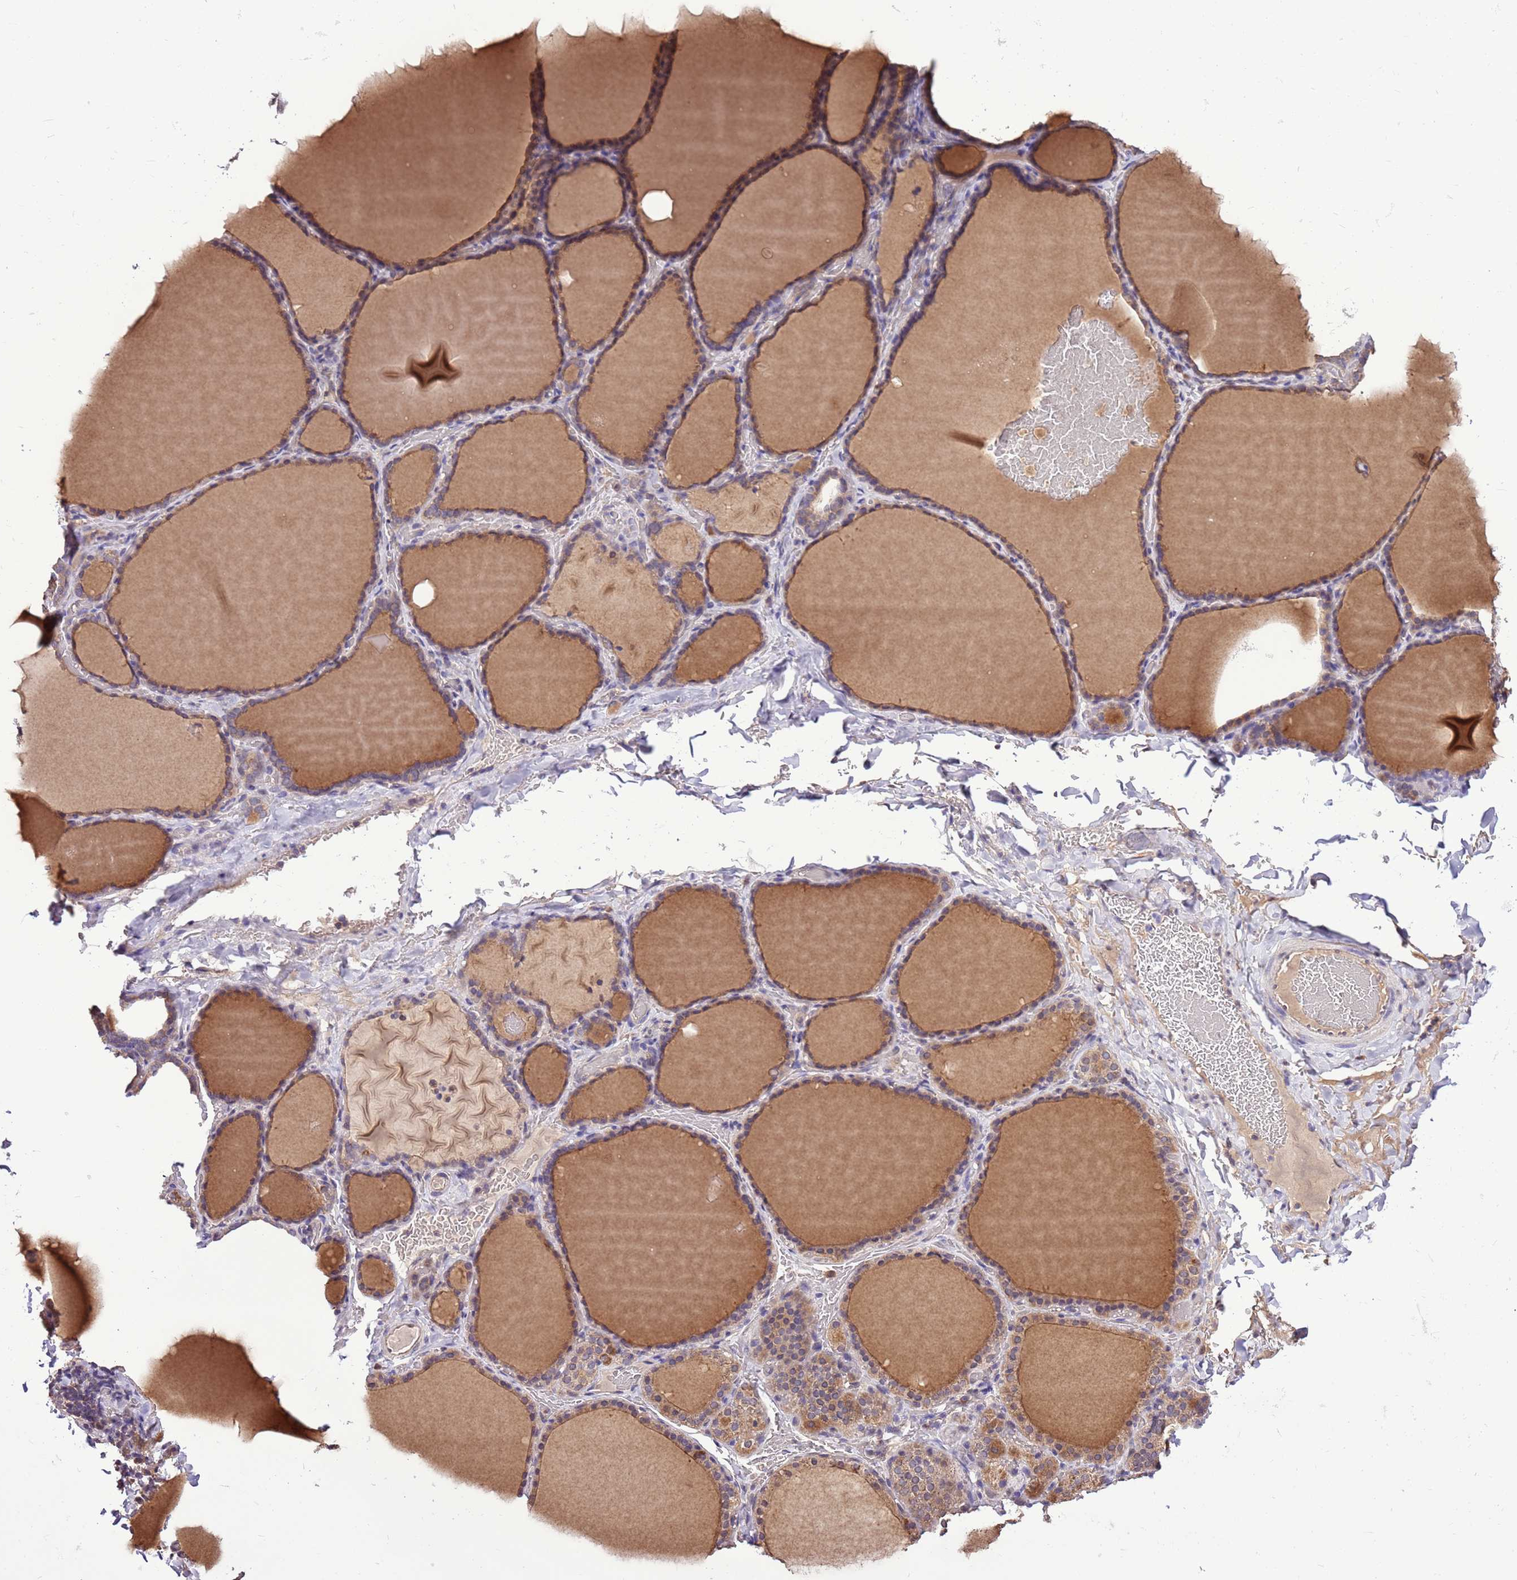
{"staining": {"intensity": "moderate", "quantity": ">75%", "location": "cytoplasmic/membranous"}, "tissue": "thyroid gland", "cell_type": "Glandular cells", "image_type": "normal", "snomed": [{"axis": "morphology", "description": "Normal tissue, NOS"}, {"axis": "topography", "description": "Thyroid gland"}], "caption": "Brown immunohistochemical staining in unremarkable thyroid gland shows moderate cytoplasmic/membranous positivity in approximately >75% of glandular cells.", "gene": "BBS5", "patient": {"sex": "female", "age": 39}}